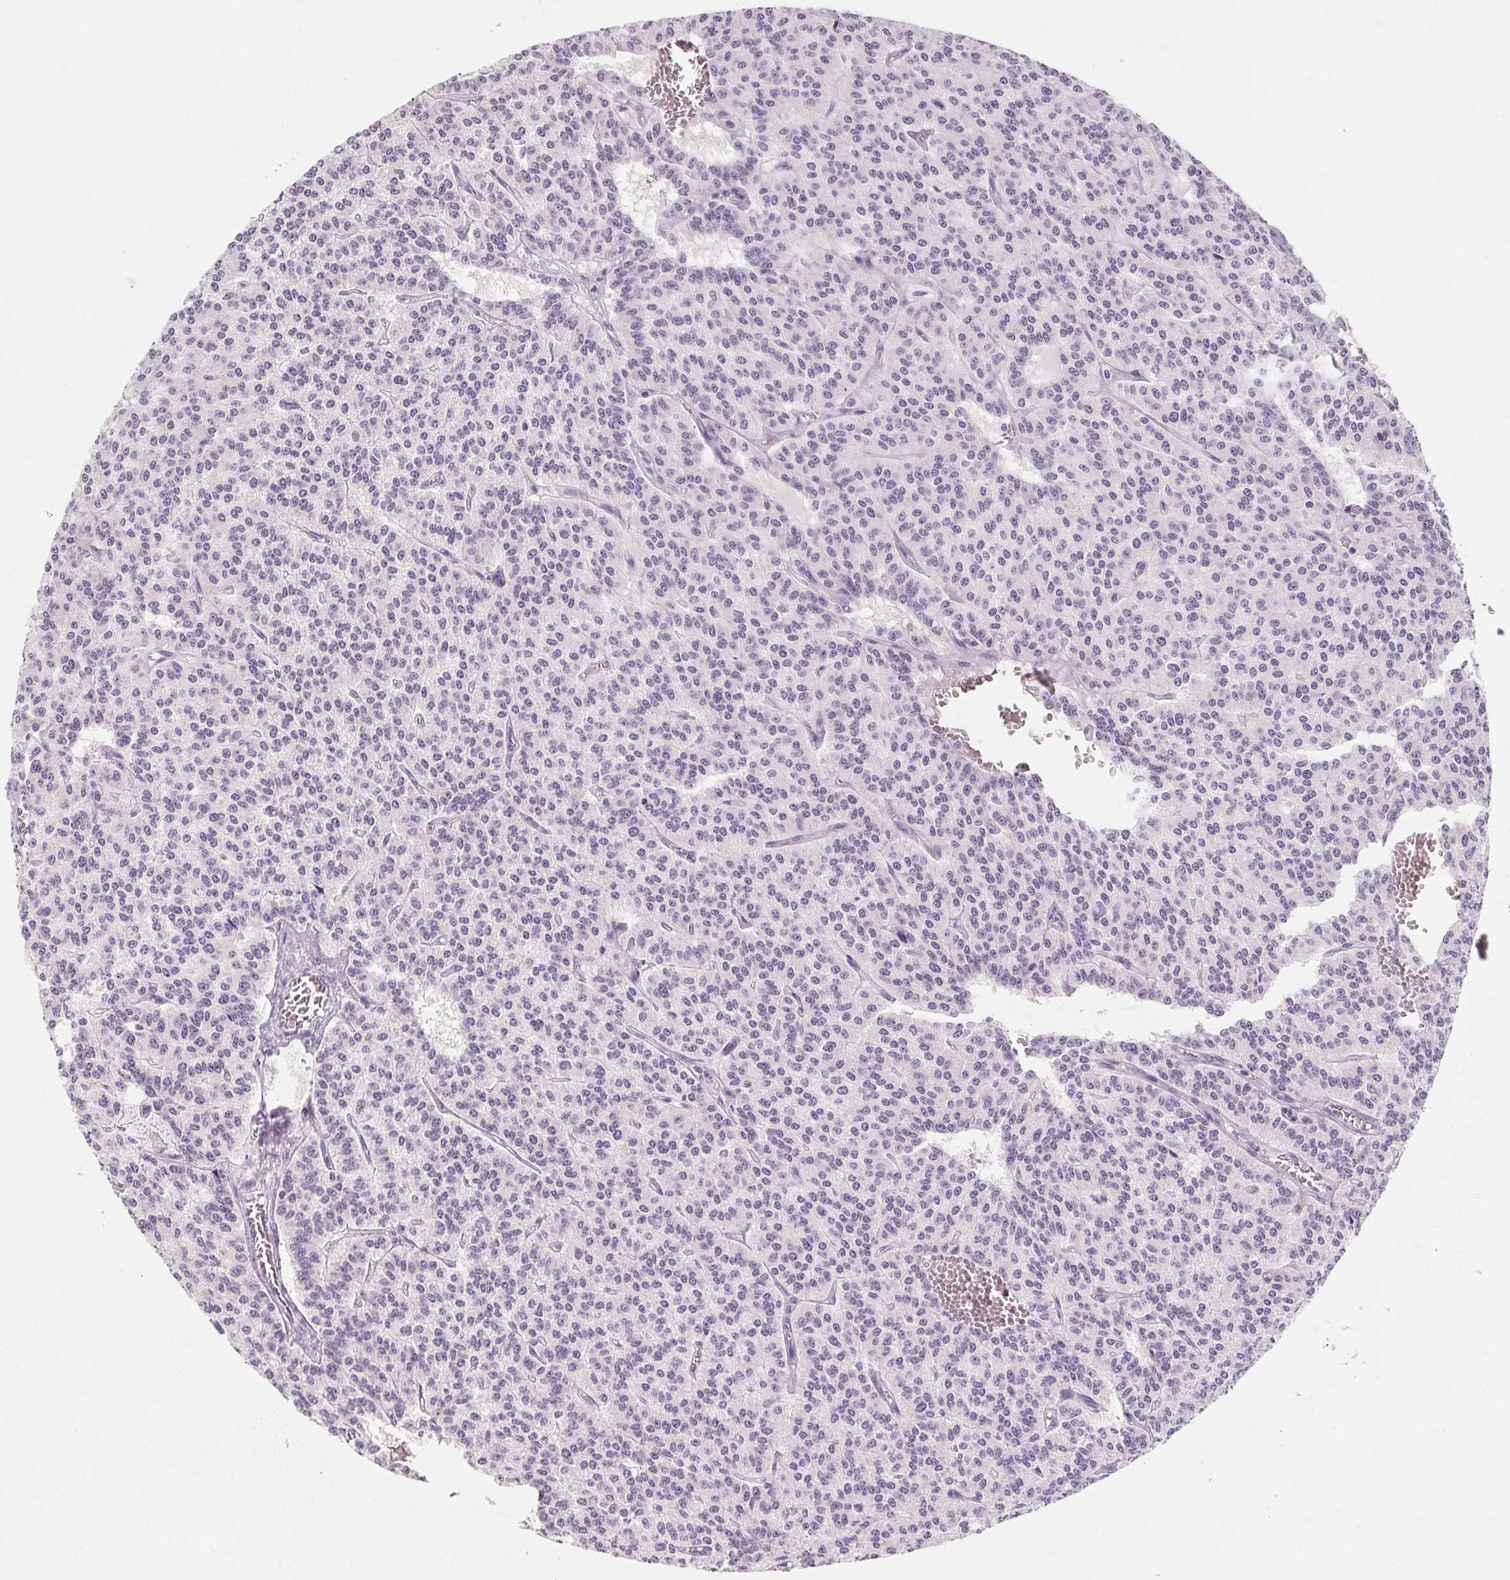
{"staining": {"intensity": "negative", "quantity": "none", "location": "none"}, "tissue": "carcinoid", "cell_type": "Tumor cells", "image_type": "cancer", "snomed": [{"axis": "morphology", "description": "Carcinoid, malignant, NOS"}, {"axis": "topography", "description": "Lung"}], "caption": "Image shows no protein expression in tumor cells of malignant carcinoid tissue.", "gene": "CAPZA3", "patient": {"sex": "female", "age": 71}}